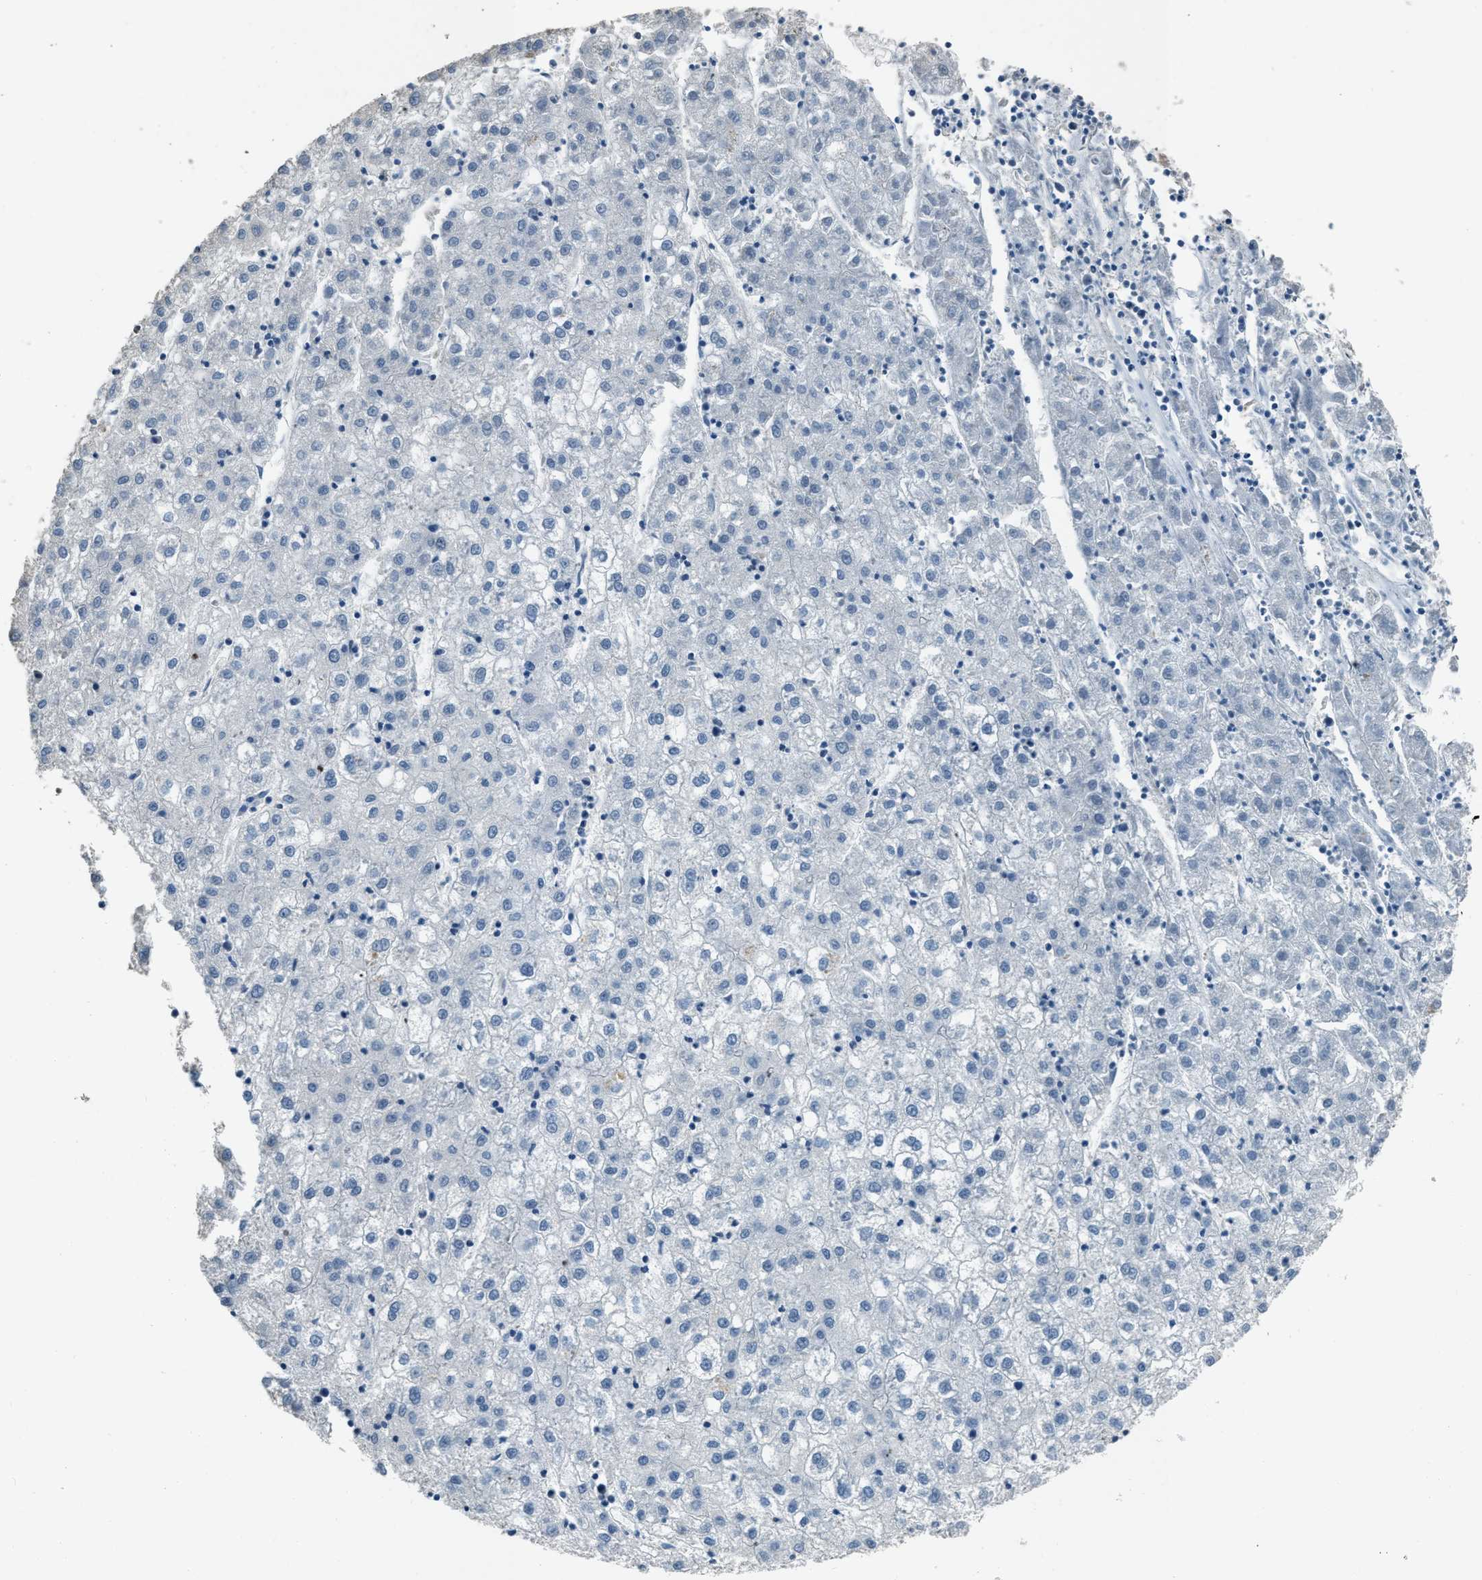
{"staining": {"intensity": "negative", "quantity": "none", "location": "none"}, "tissue": "liver cancer", "cell_type": "Tumor cells", "image_type": "cancer", "snomed": [{"axis": "morphology", "description": "Carcinoma, Hepatocellular, NOS"}, {"axis": "topography", "description": "Liver"}], "caption": "This is a image of IHC staining of hepatocellular carcinoma (liver), which shows no expression in tumor cells.", "gene": "NUDCD3", "patient": {"sex": "male", "age": 72}}